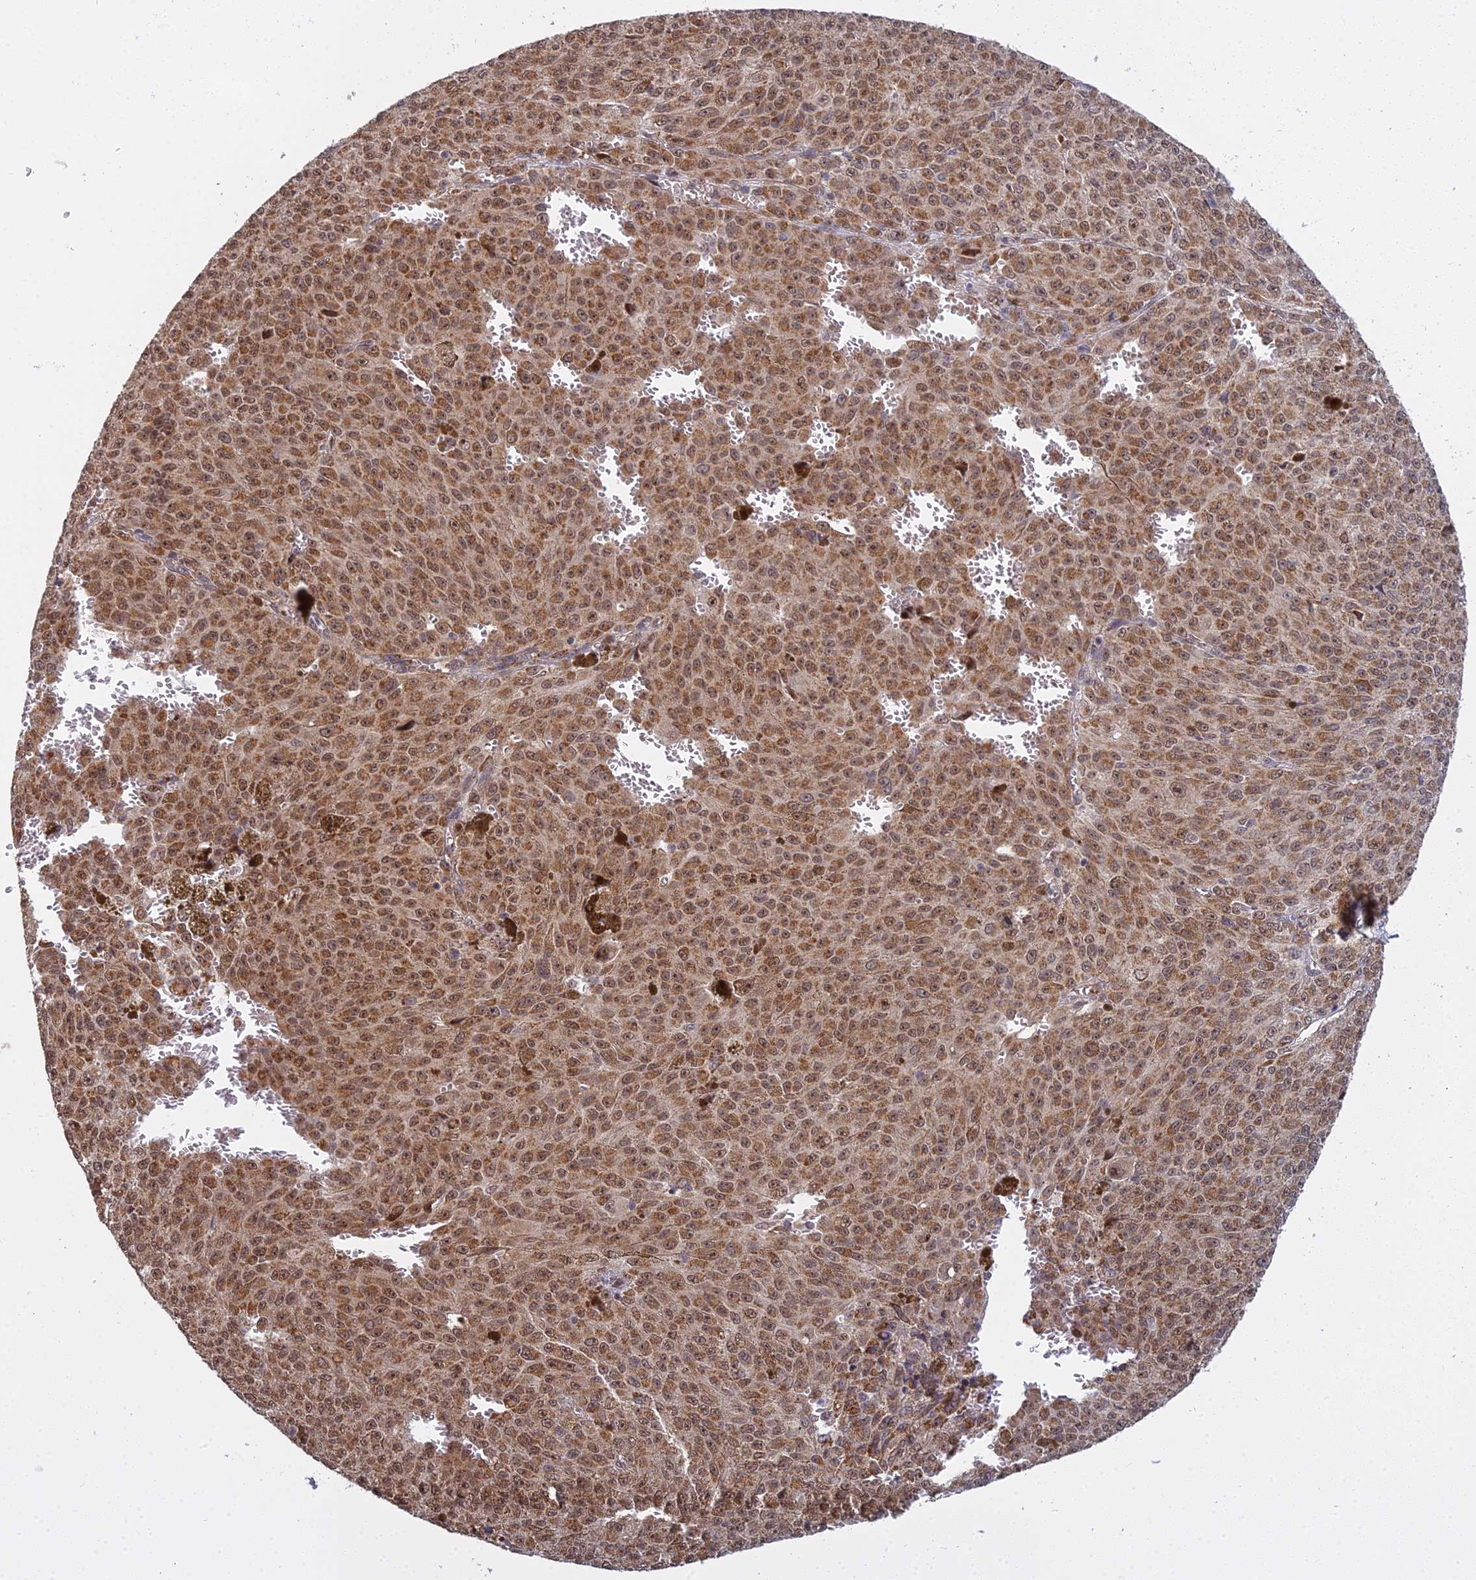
{"staining": {"intensity": "moderate", "quantity": ">75%", "location": "cytoplasmic/membranous,nuclear"}, "tissue": "melanoma", "cell_type": "Tumor cells", "image_type": "cancer", "snomed": [{"axis": "morphology", "description": "Malignant melanoma, NOS"}, {"axis": "topography", "description": "Skin"}], "caption": "Protein analysis of malignant melanoma tissue exhibits moderate cytoplasmic/membranous and nuclear positivity in approximately >75% of tumor cells.", "gene": "MEOX1", "patient": {"sex": "female", "age": 52}}